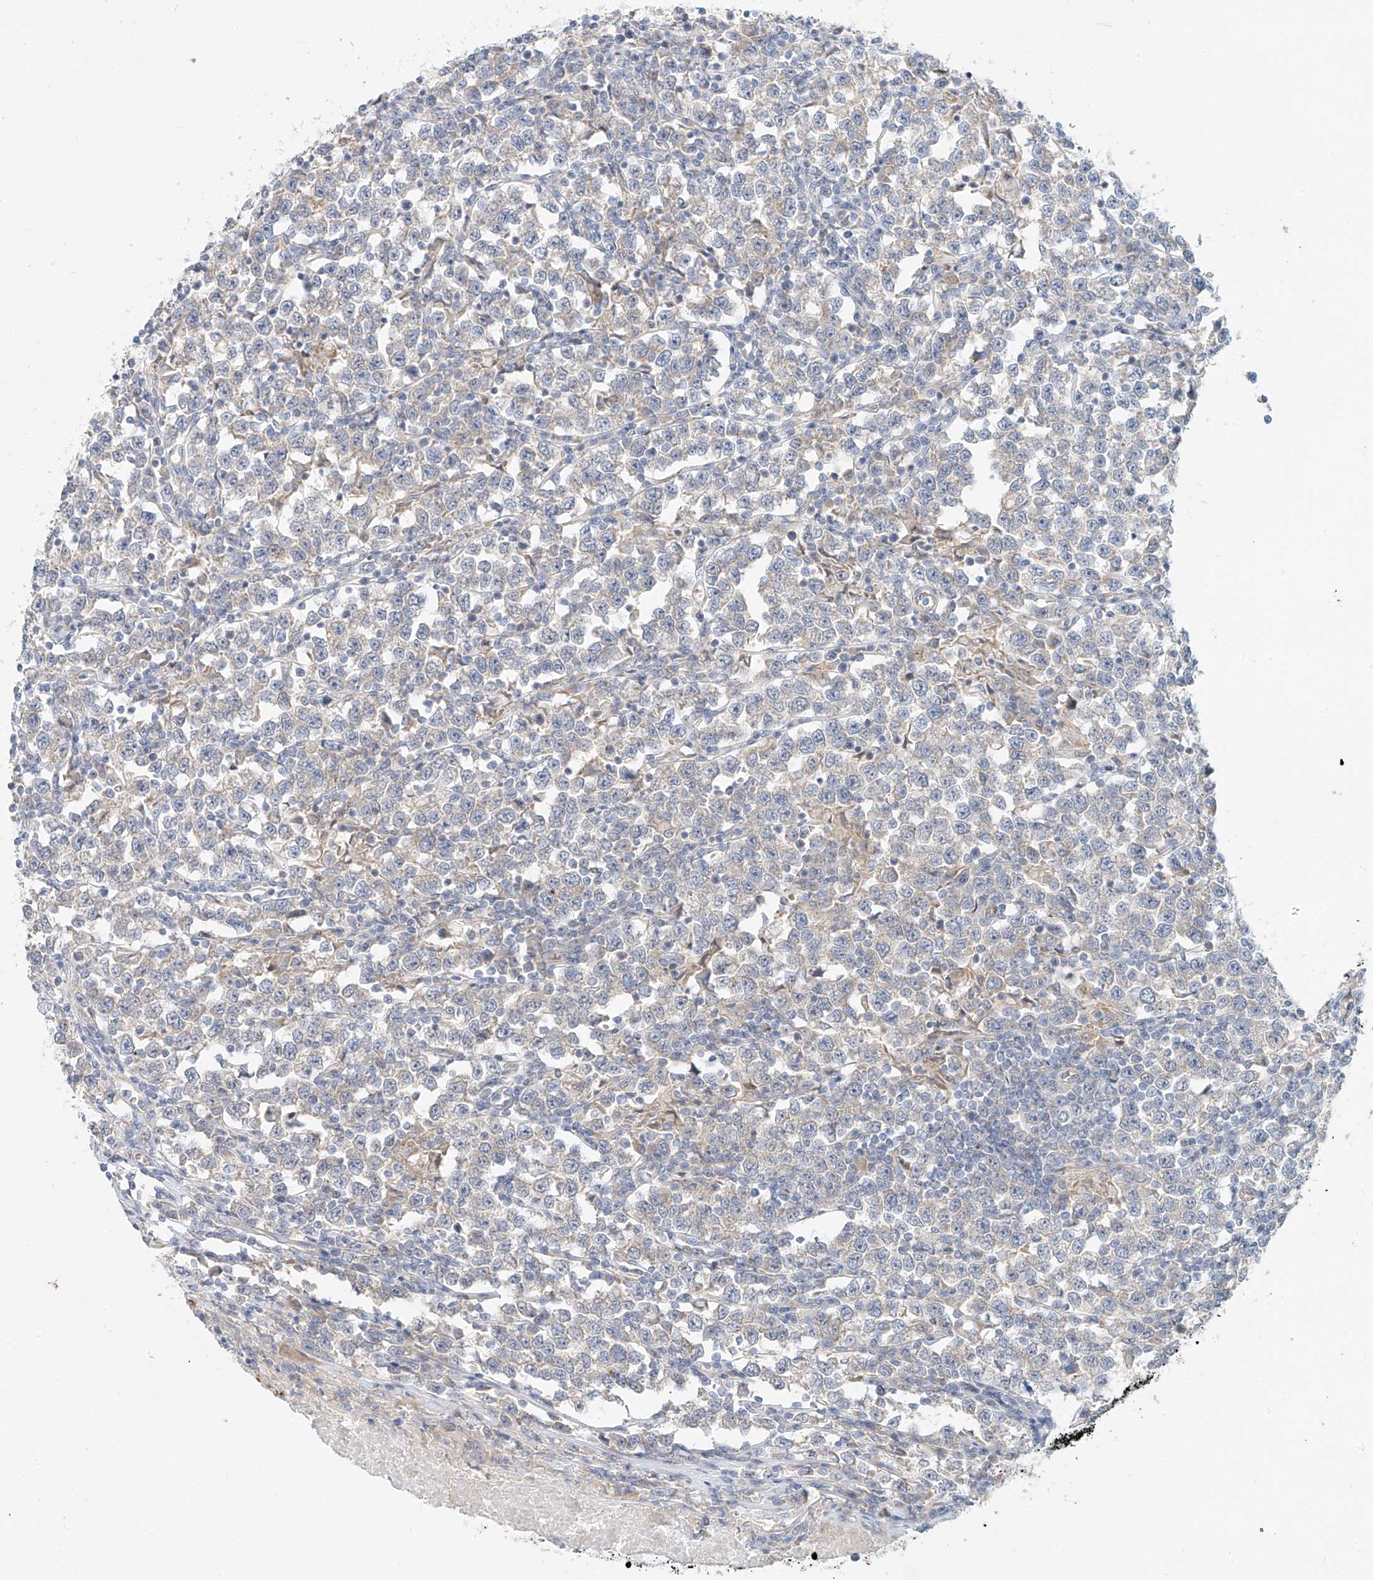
{"staining": {"intensity": "negative", "quantity": "none", "location": "none"}, "tissue": "testis cancer", "cell_type": "Tumor cells", "image_type": "cancer", "snomed": [{"axis": "morphology", "description": "Normal tissue, NOS"}, {"axis": "morphology", "description": "Seminoma, NOS"}, {"axis": "topography", "description": "Testis"}], "caption": "A high-resolution image shows immunohistochemistry staining of testis cancer (seminoma), which demonstrates no significant expression in tumor cells. Brightfield microscopy of immunohistochemistry (IHC) stained with DAB (3,3'-diaminobenzidine) (brown) and hematoxylin (blue), captured at high magnification.", "gene": "SYTL3", "patient": {"sex": "male", "age": 43}}